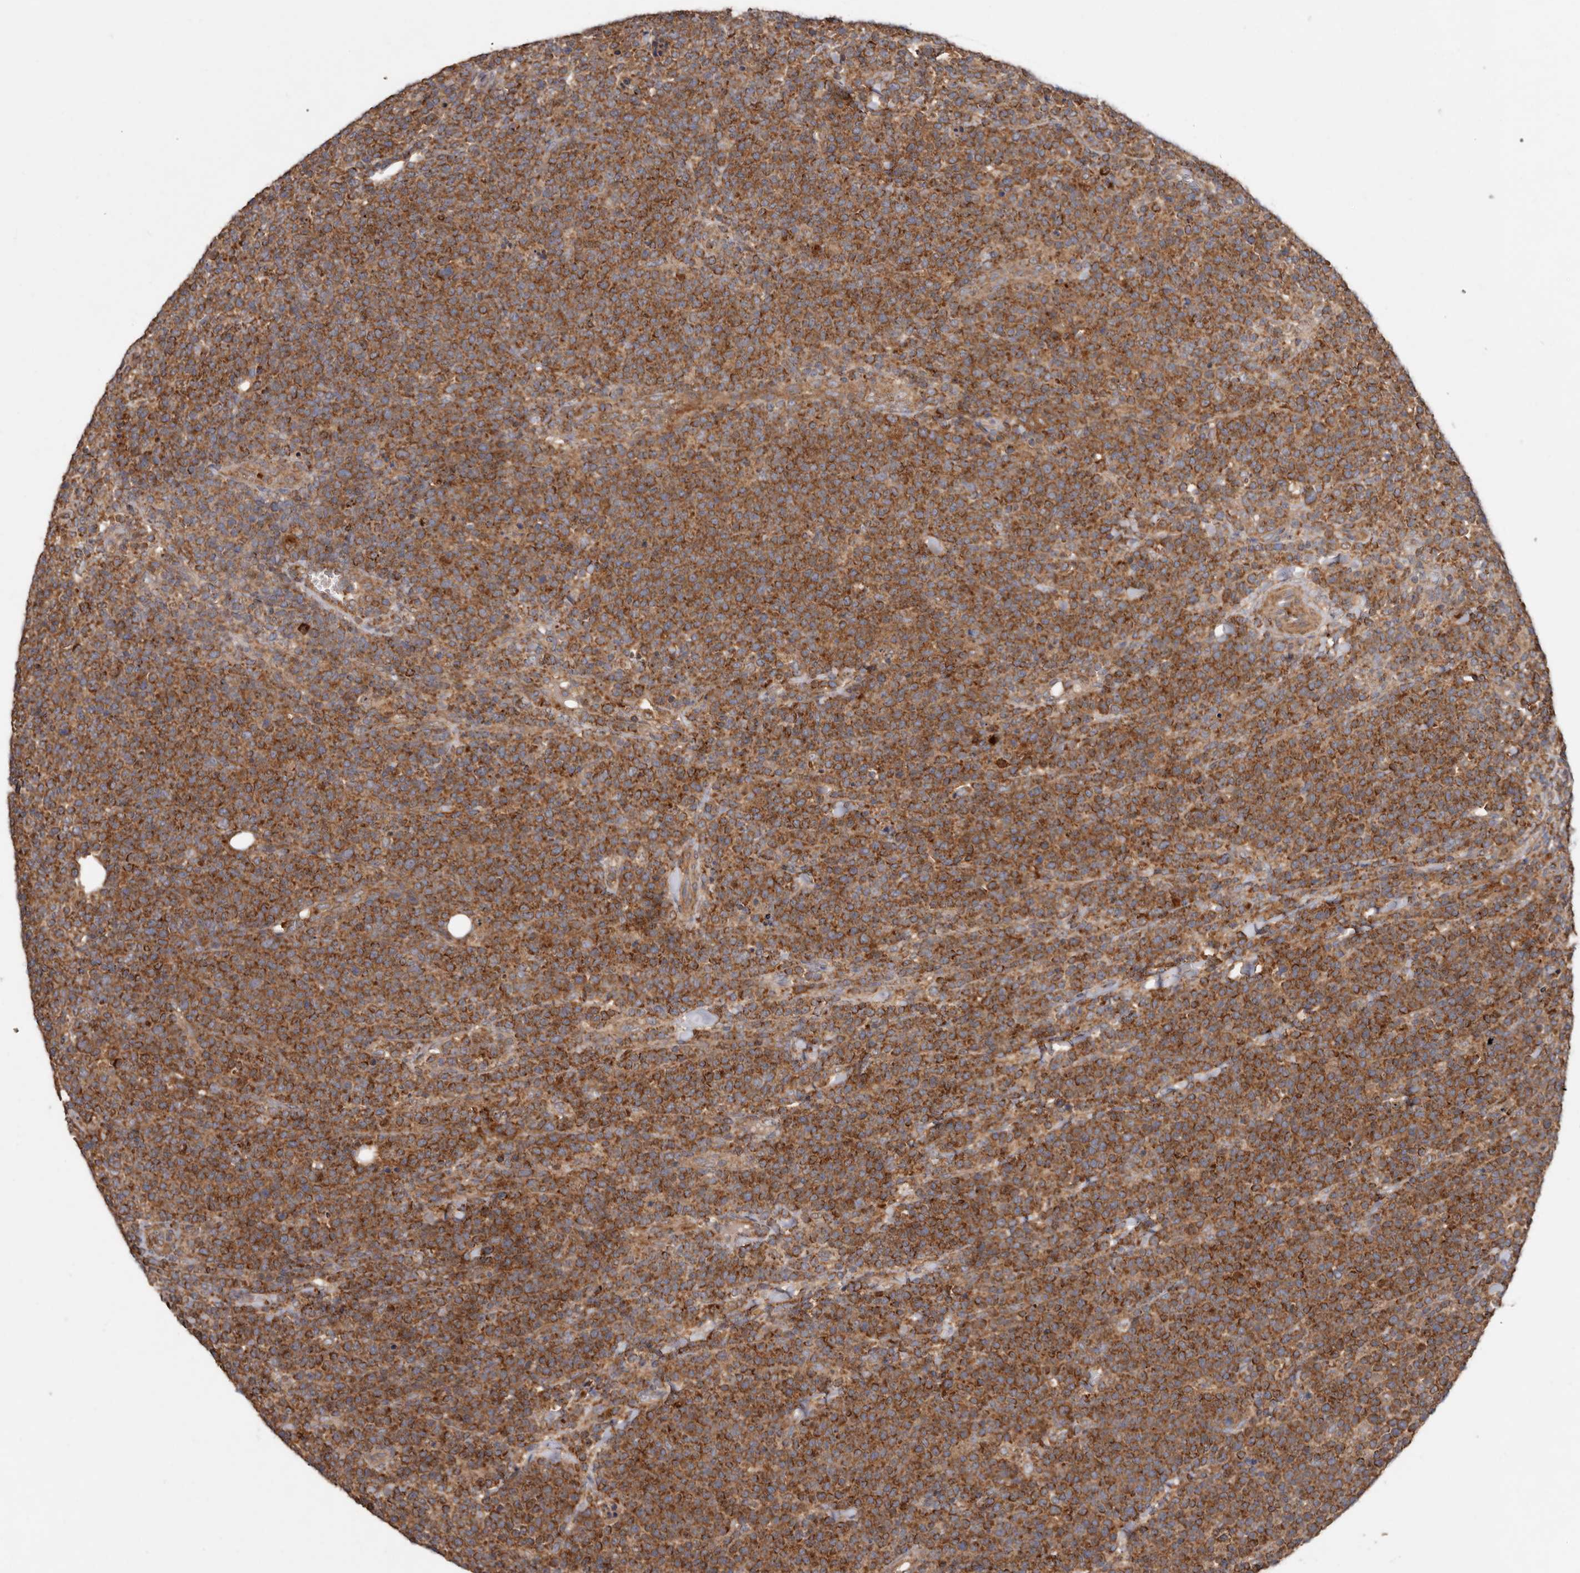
{"staining": {"intensity": "moderate", "quantity": ">75%", "location": "cytoplasmic/membranous"}, "tissue": "lymphoma", "cell_type": "Tumor cells", "image_type": "cancer", "snomed": [{"axis": "morphology", "description": "Malignant lymphoma, non-Hodgkin's type, High grade"}, {"axis": "topography", "description": "Lymph node"}], "caption": "IHC staining of lymphoma, which exhibits medium levels of moderate cytoplasmic/membranous positivity in about >75% of tumor cells indicating moderate cytoplasmic/membranous protein positivity. The staining was performed using DAB (3,3'-diaminobenzidine) (brown) for protein detection and nuclei were counterstained in hematoxylin (blue).", "gene": "GOT1L1", "patient": {"sex": "male", "age": 61}}